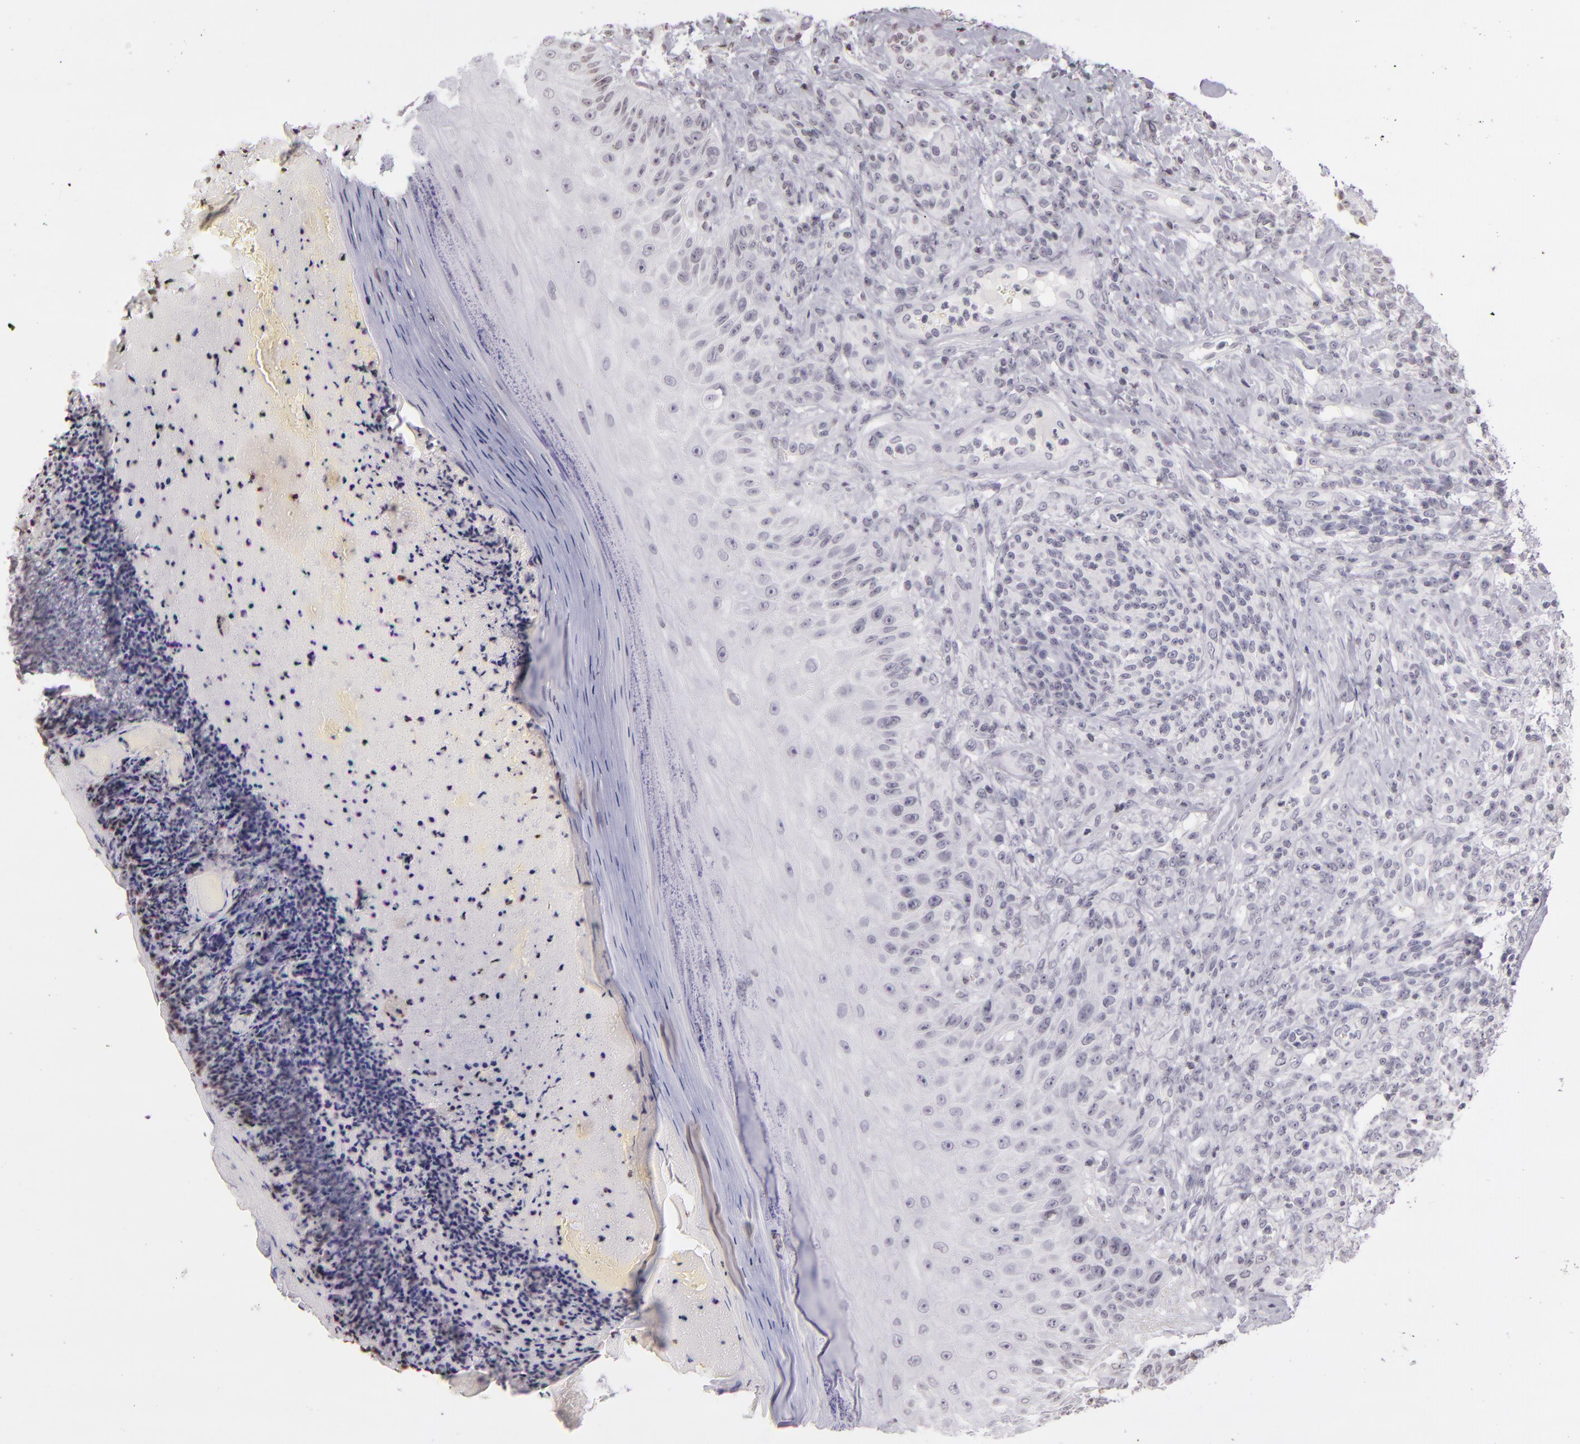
{"staining": {"intensity": "negative", "quantity": "none", "location": "none"}, "tissue": "melanoma", "cell_type": "Tumor cells", "image_type": "cancer", "snomed": [{"axis": "morphology", "description": "Malignant melanoma, NOS"}, {"axis": "topography", "description": "Skin"}], "caption": "This image is of malignant melanoma stained with IHC to label a protein in brown with the nuclei are counter-stained blue. There is no staining in tumor cells.", "gene": "CD40", "patient": {"sex": "male", "age": 57}}